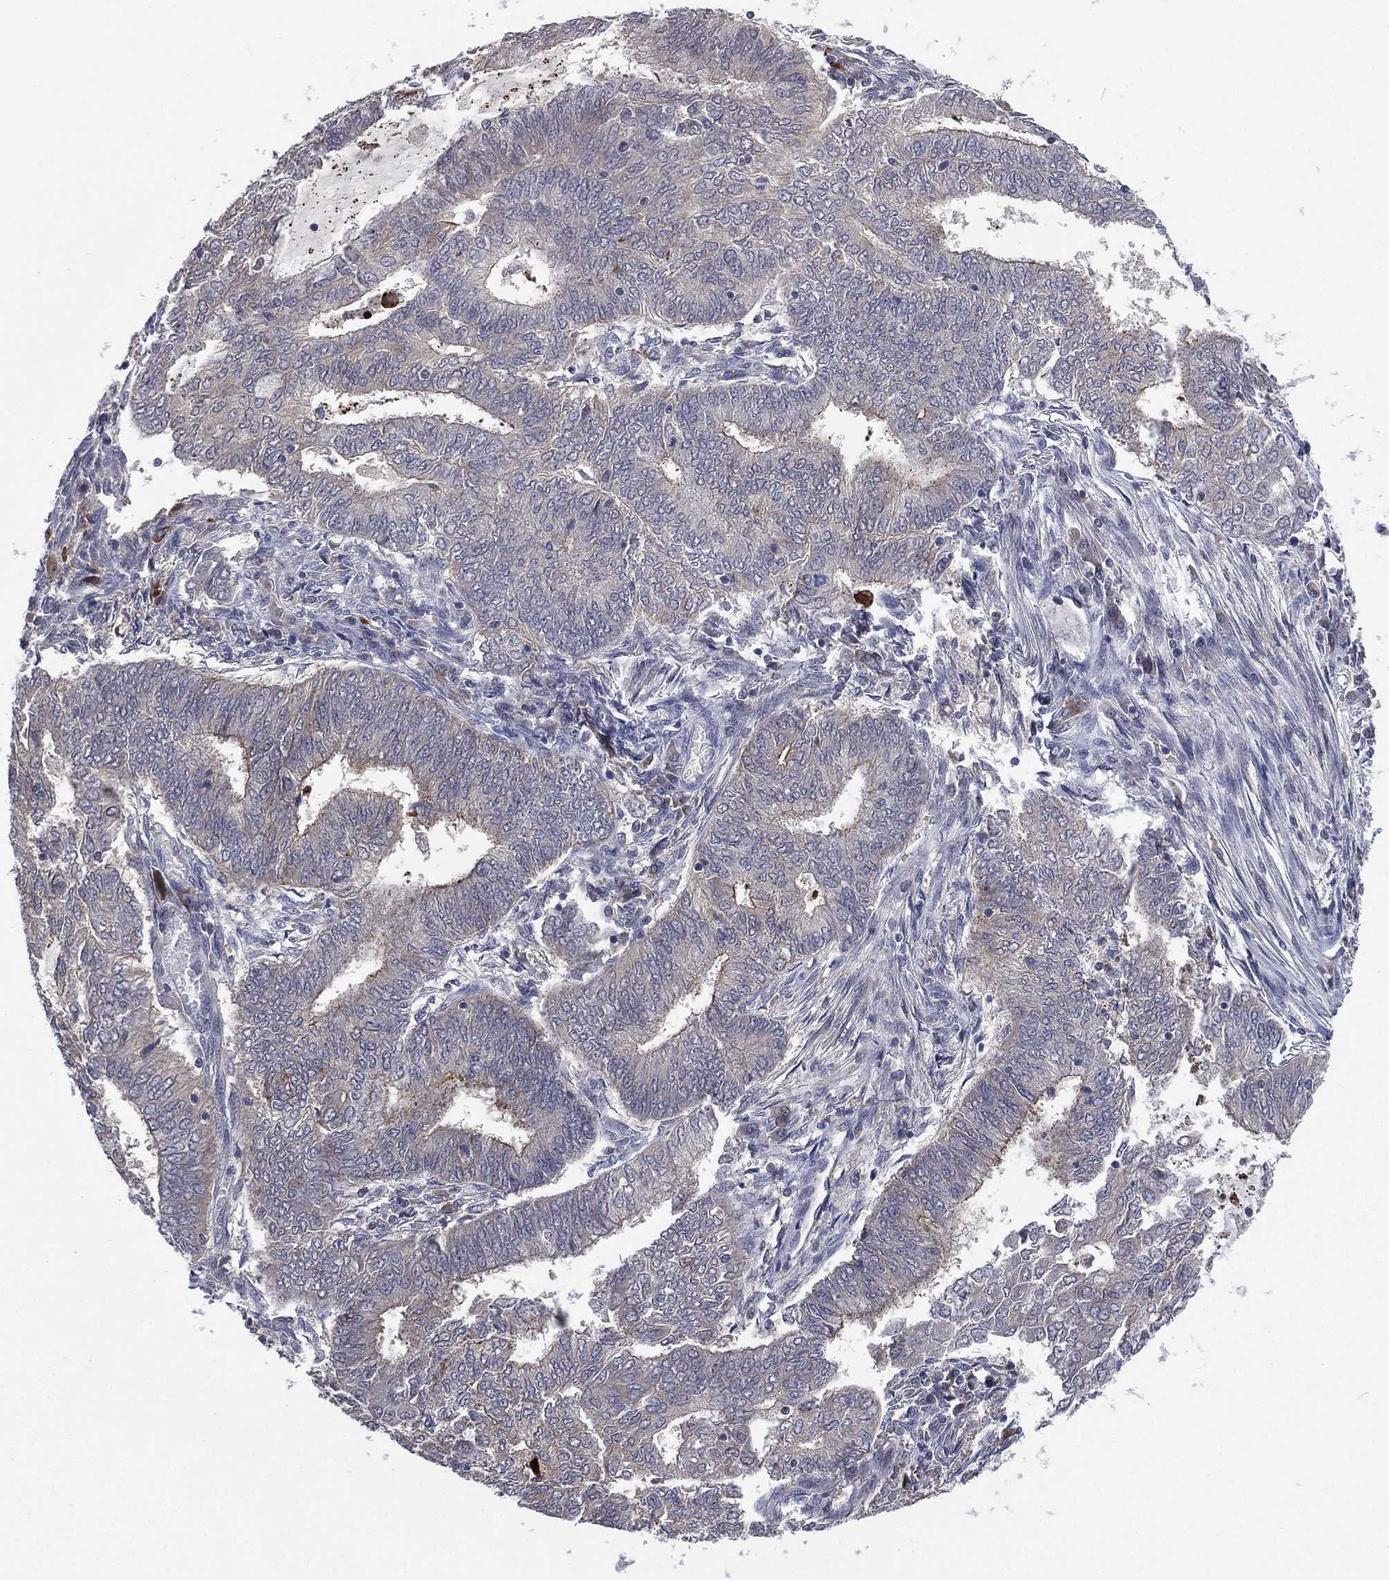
{"staining": {"intensity": "moderate", "quantity": "<25%", "location": "cytoplasmic/membranous"}, "tissue": "endometrial cancer", "cell_type": "Tumor cells", "image_type": "cancer", "snomed": [{"axis": "morphology", "description": "Adenocarcinoma, NOS"}, {"axis": "topography", "description": "Endometrium"}], "caption": "Immunohistochemical staining of endometrial cancer shows low levels of moderate cytoplasmic/membranous positivity in about <25% of tumor cells.", "gene": "MPP7", "patient": {"sex": "female", "age": 62}}